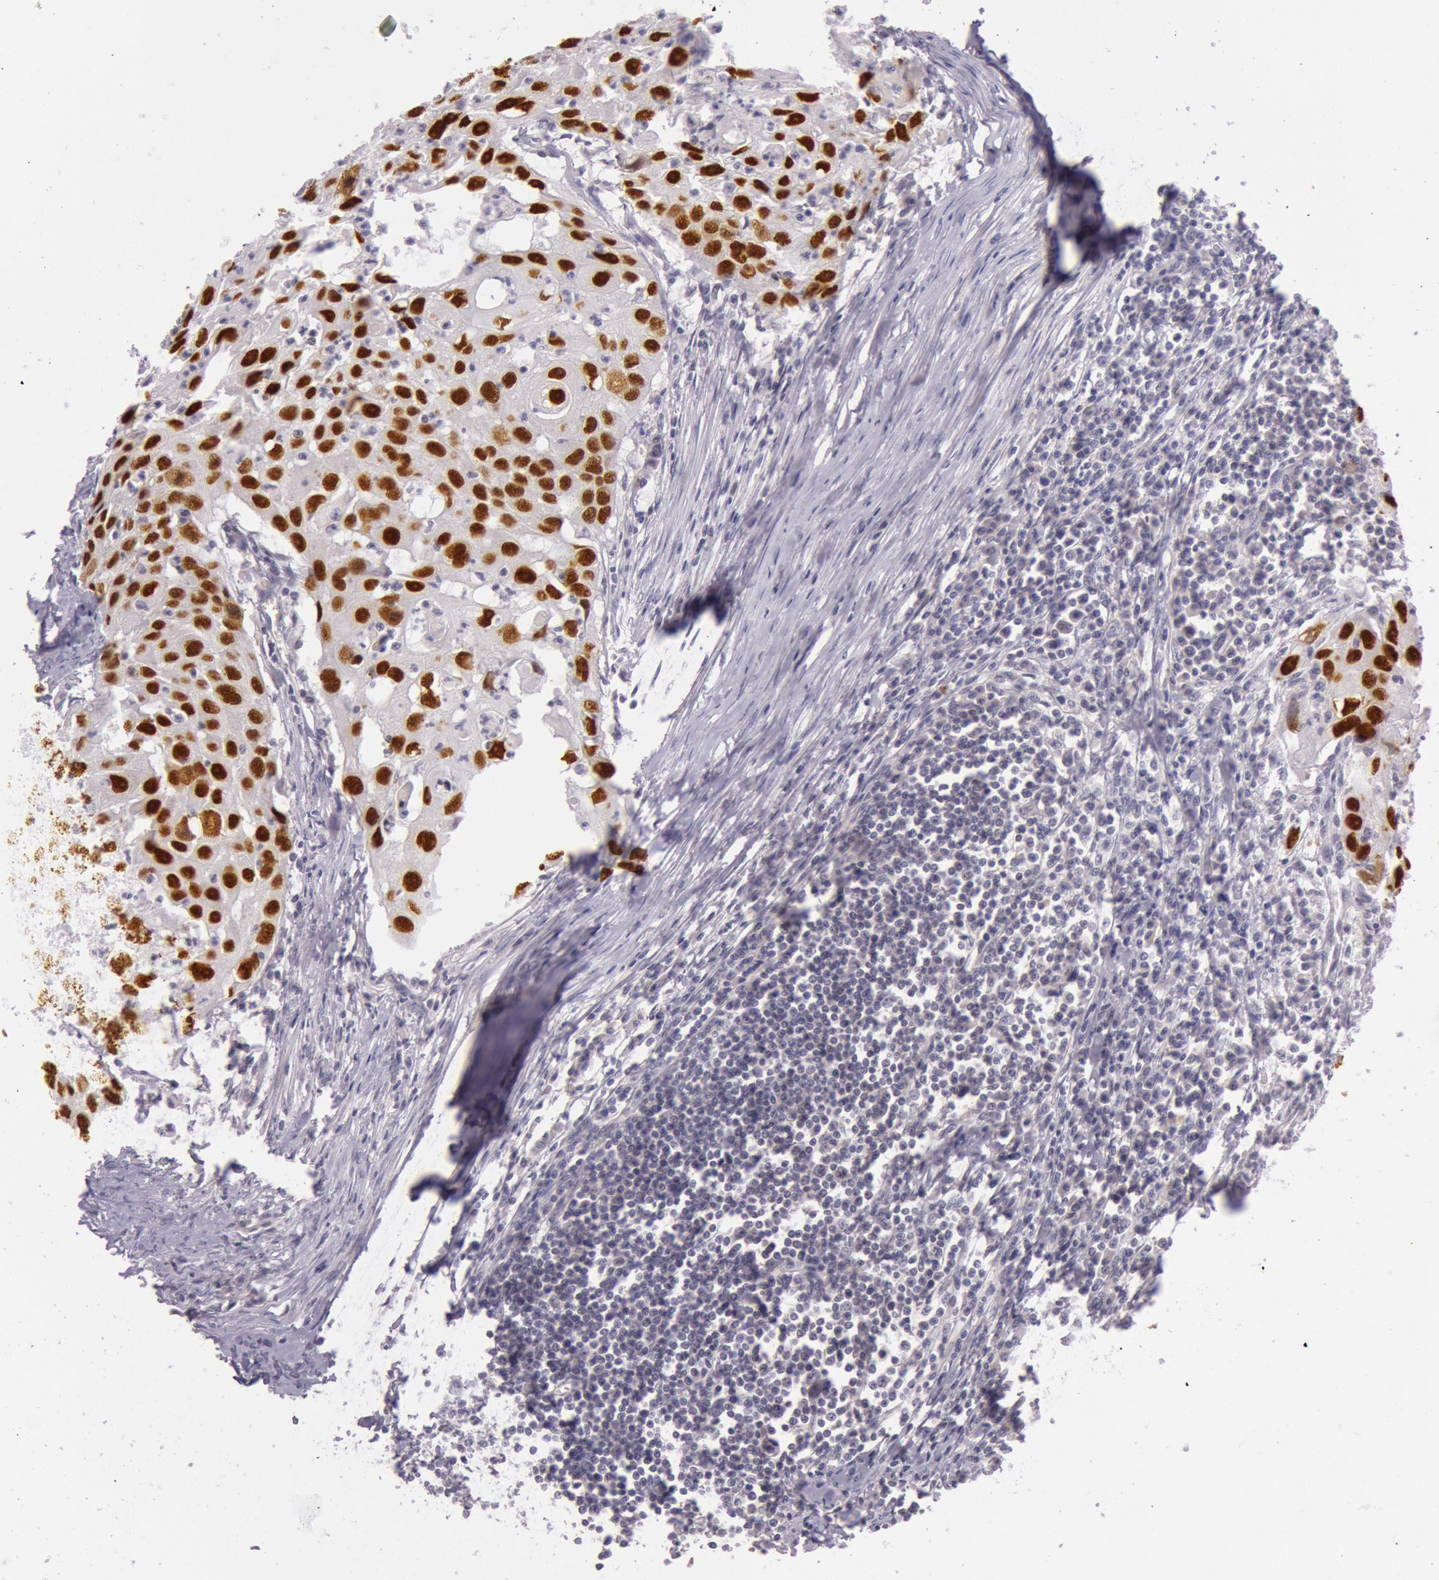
{"staining": {"intensity": "strong", "quantity": ">75%", "location": "nuclear"}, "tissue": "head and neck cancer", "cell_type": "Tumor cells", "image_type": "cancer", "snomed": [{"axis": "morphology", "description": "Squamous cell carcinoma, NOS"}, {"axis": "topography", "description": "Head-Neck"}], "caption": "The photomicrograph reveals immunohistochemical staining of head and neck cancer (squamous cell carcinoma). There is strong nuclear positivity is present in approximately >75% of tumor cells.", "gene": "RBMY1F", "patient": {"sex": "male", "age": 64}}